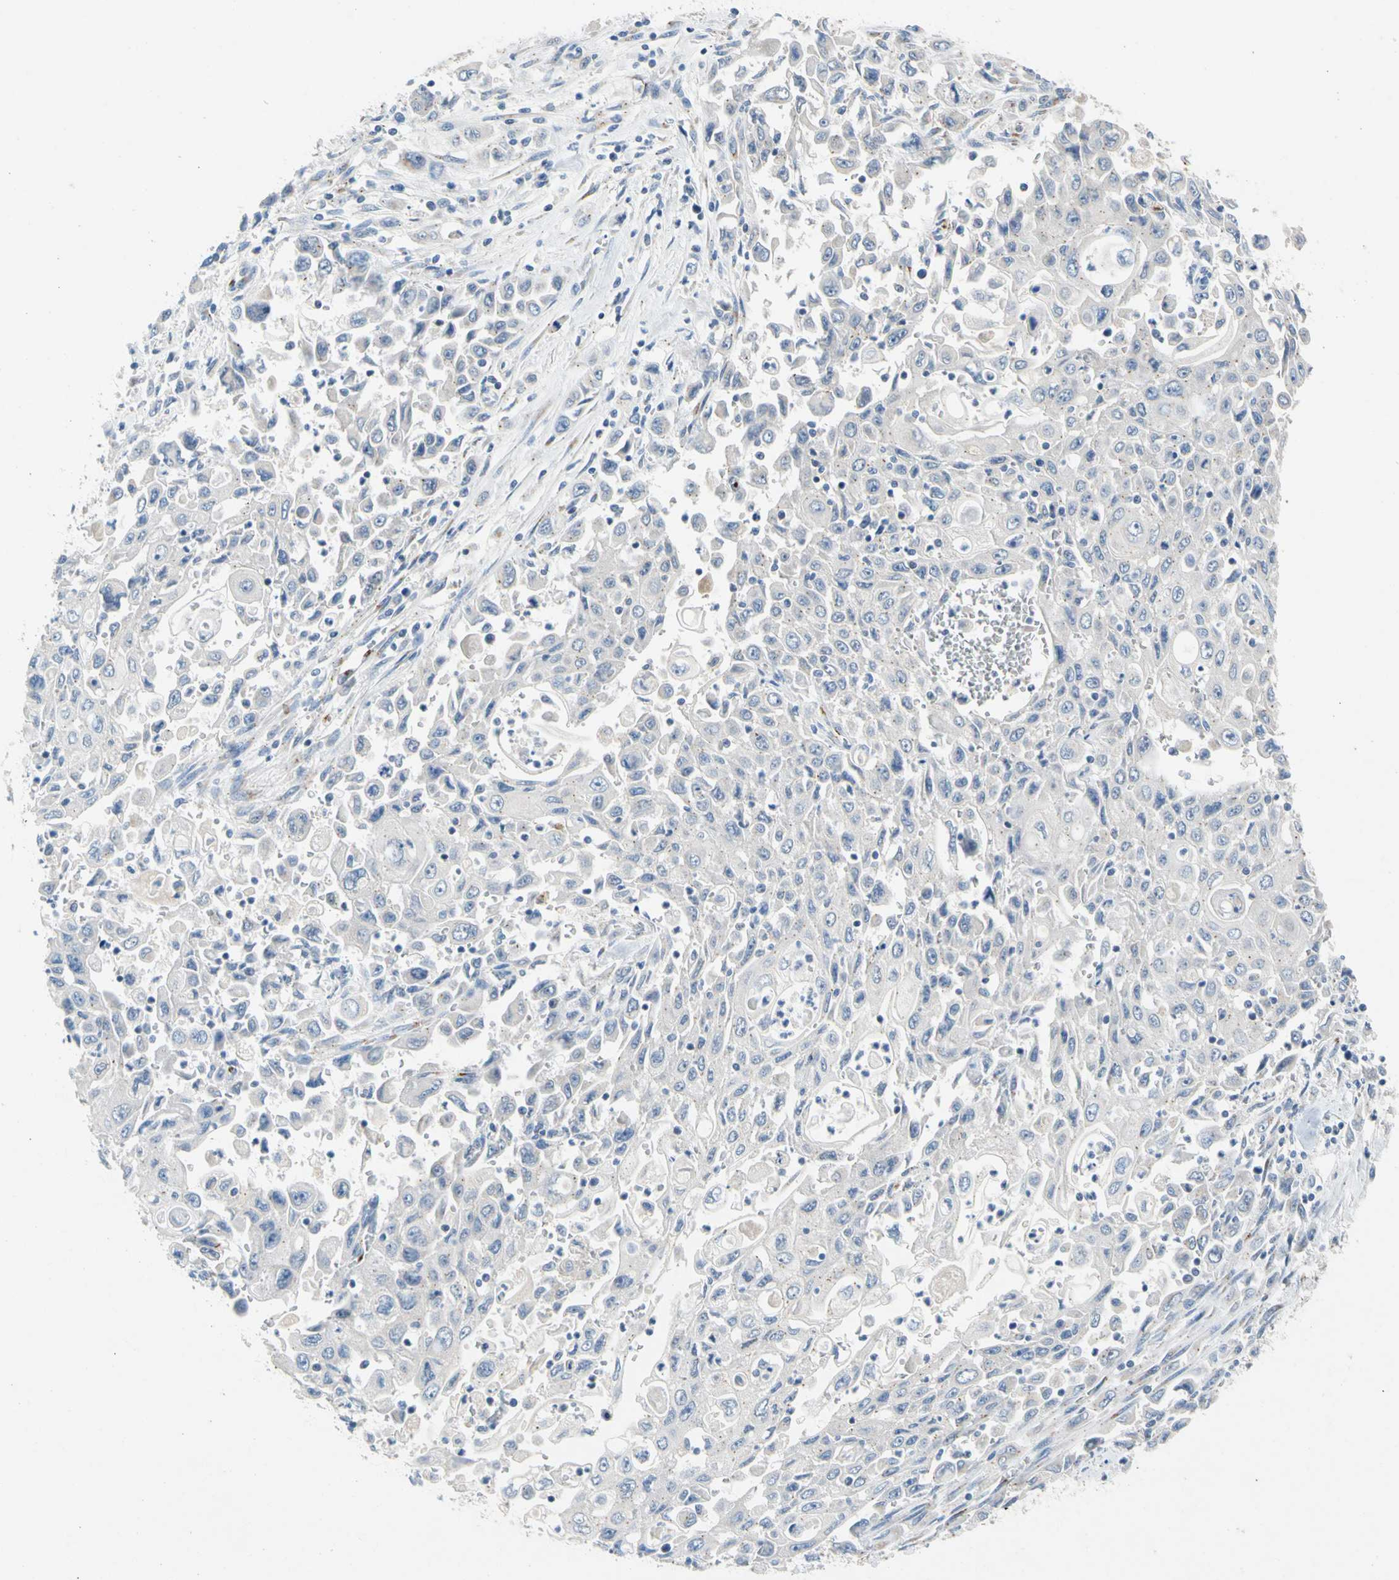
{"staining": {"intensity": "negative", "quantity": "none", "location": "none"}, "tissue": "pancreatic cancer", "cell_type": "Tumor cells", "image_type": "cancer", "snomed": [{"axis": "morphology", "description": "Adenocarcinoma, NOS"}, {"axis": "topography", "description": "Pancreas"}], "caption": "High power microscopy histopathology image of an immunohistochemistry (IHC) photomicrograph of pancreatic cancer (adenocarcinoma), revealing no significant expression in tumor cells. The staining was performed using DAB (3,3'-diaminobenzidine) to visualize the protein expression in brown, while the nuclei were stained in blue with hematoxylin (Magnification: 20x).", "gene": "GASK1B", "patient": {"sex": "male", "age": 70}}